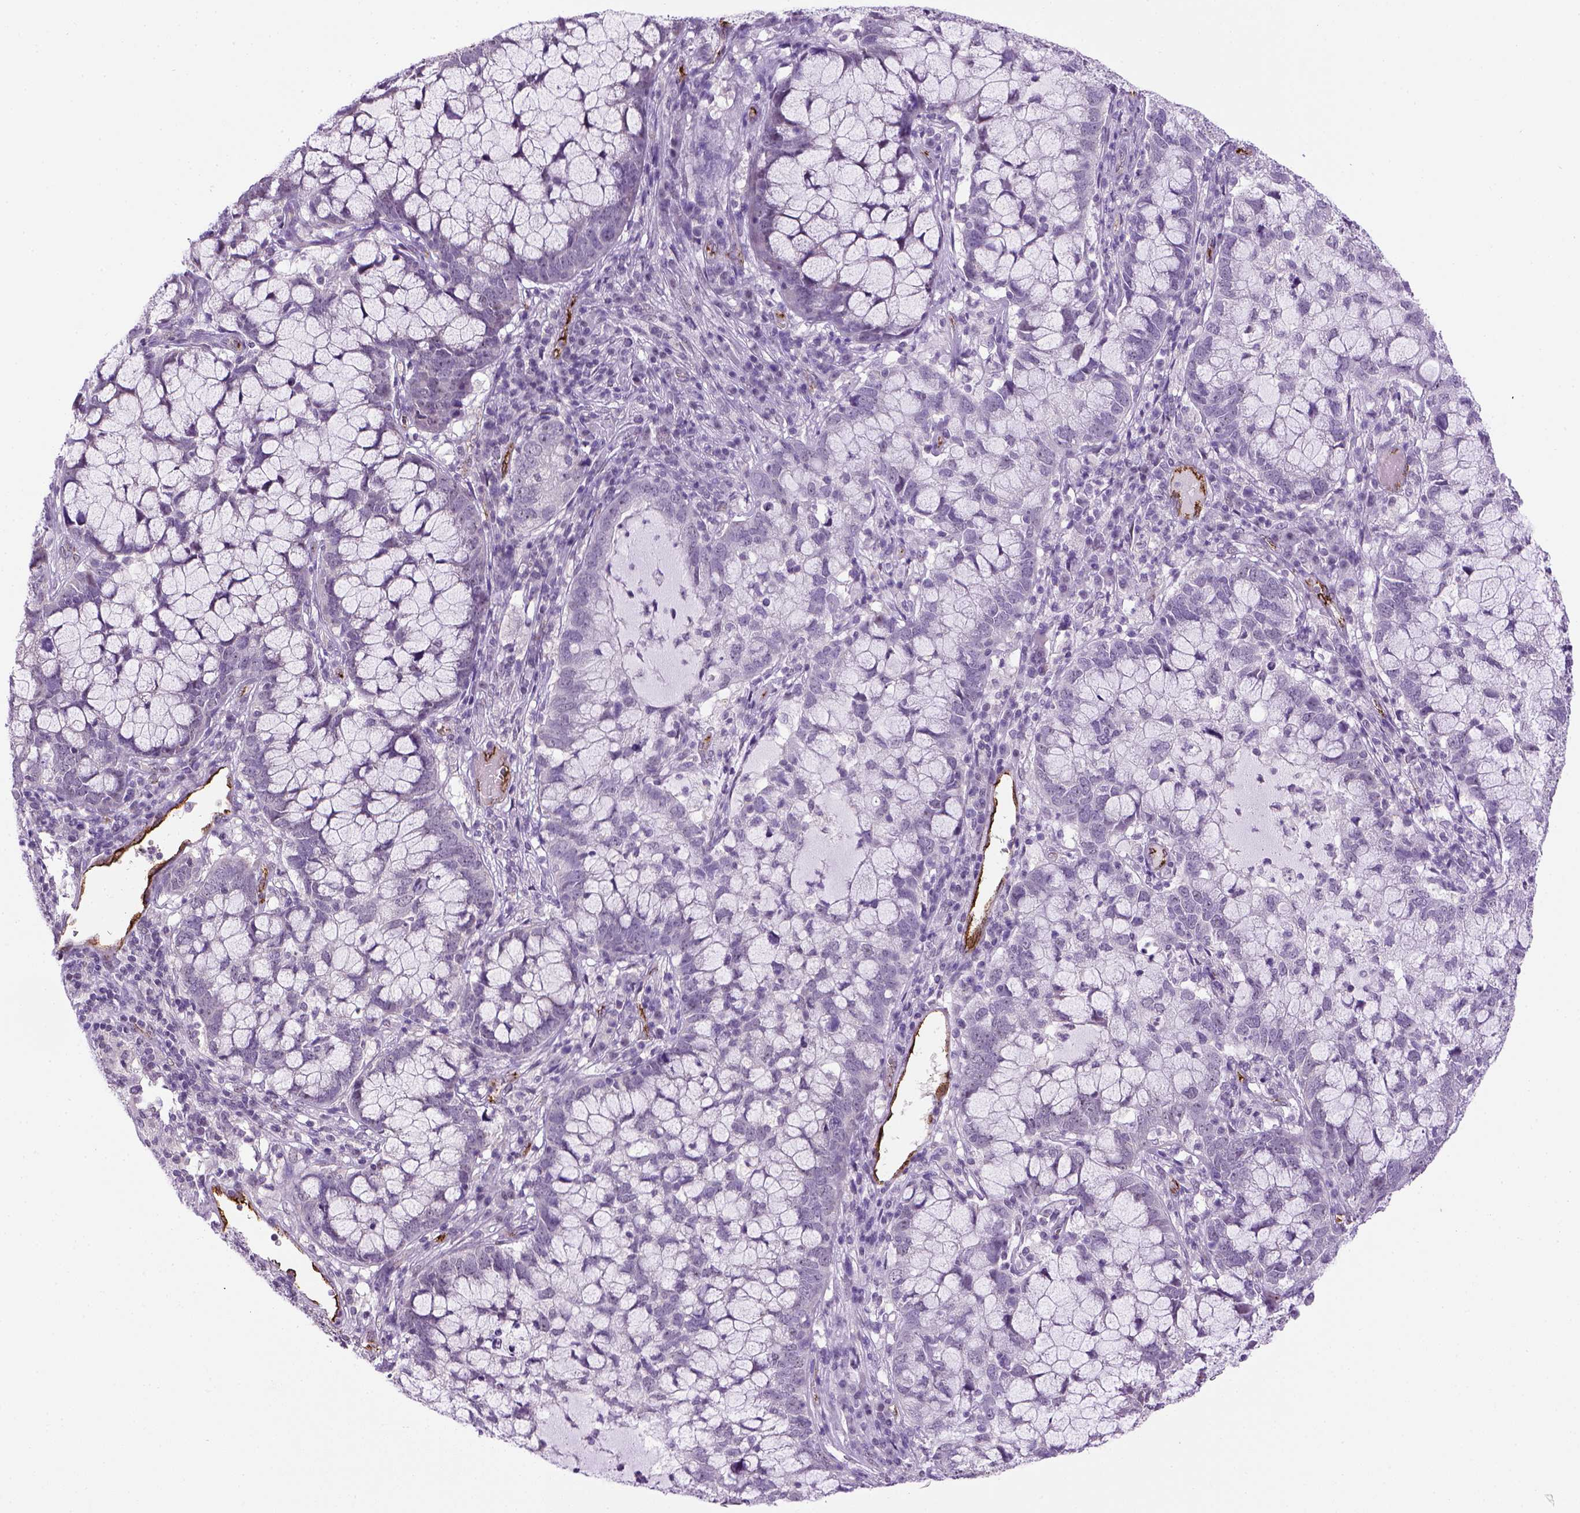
{"staining": {"intensity": "negative", "quantity": "none", "location": "none"}, "tissue": "cervical cancer", "cell_type": "Tumor cells", "image_type": "cancer", "snomed": [{"axis": "morphology", "description": "Adenocarcinoma, NOS"}, {"axis": "topography", "description": "Cervix"}], "caption": "Tumor cells are negative for brown protein staining in cervical adenocarcinoma.", "gene": "VWF", "patient": {"sex": "female", "age": 40}}